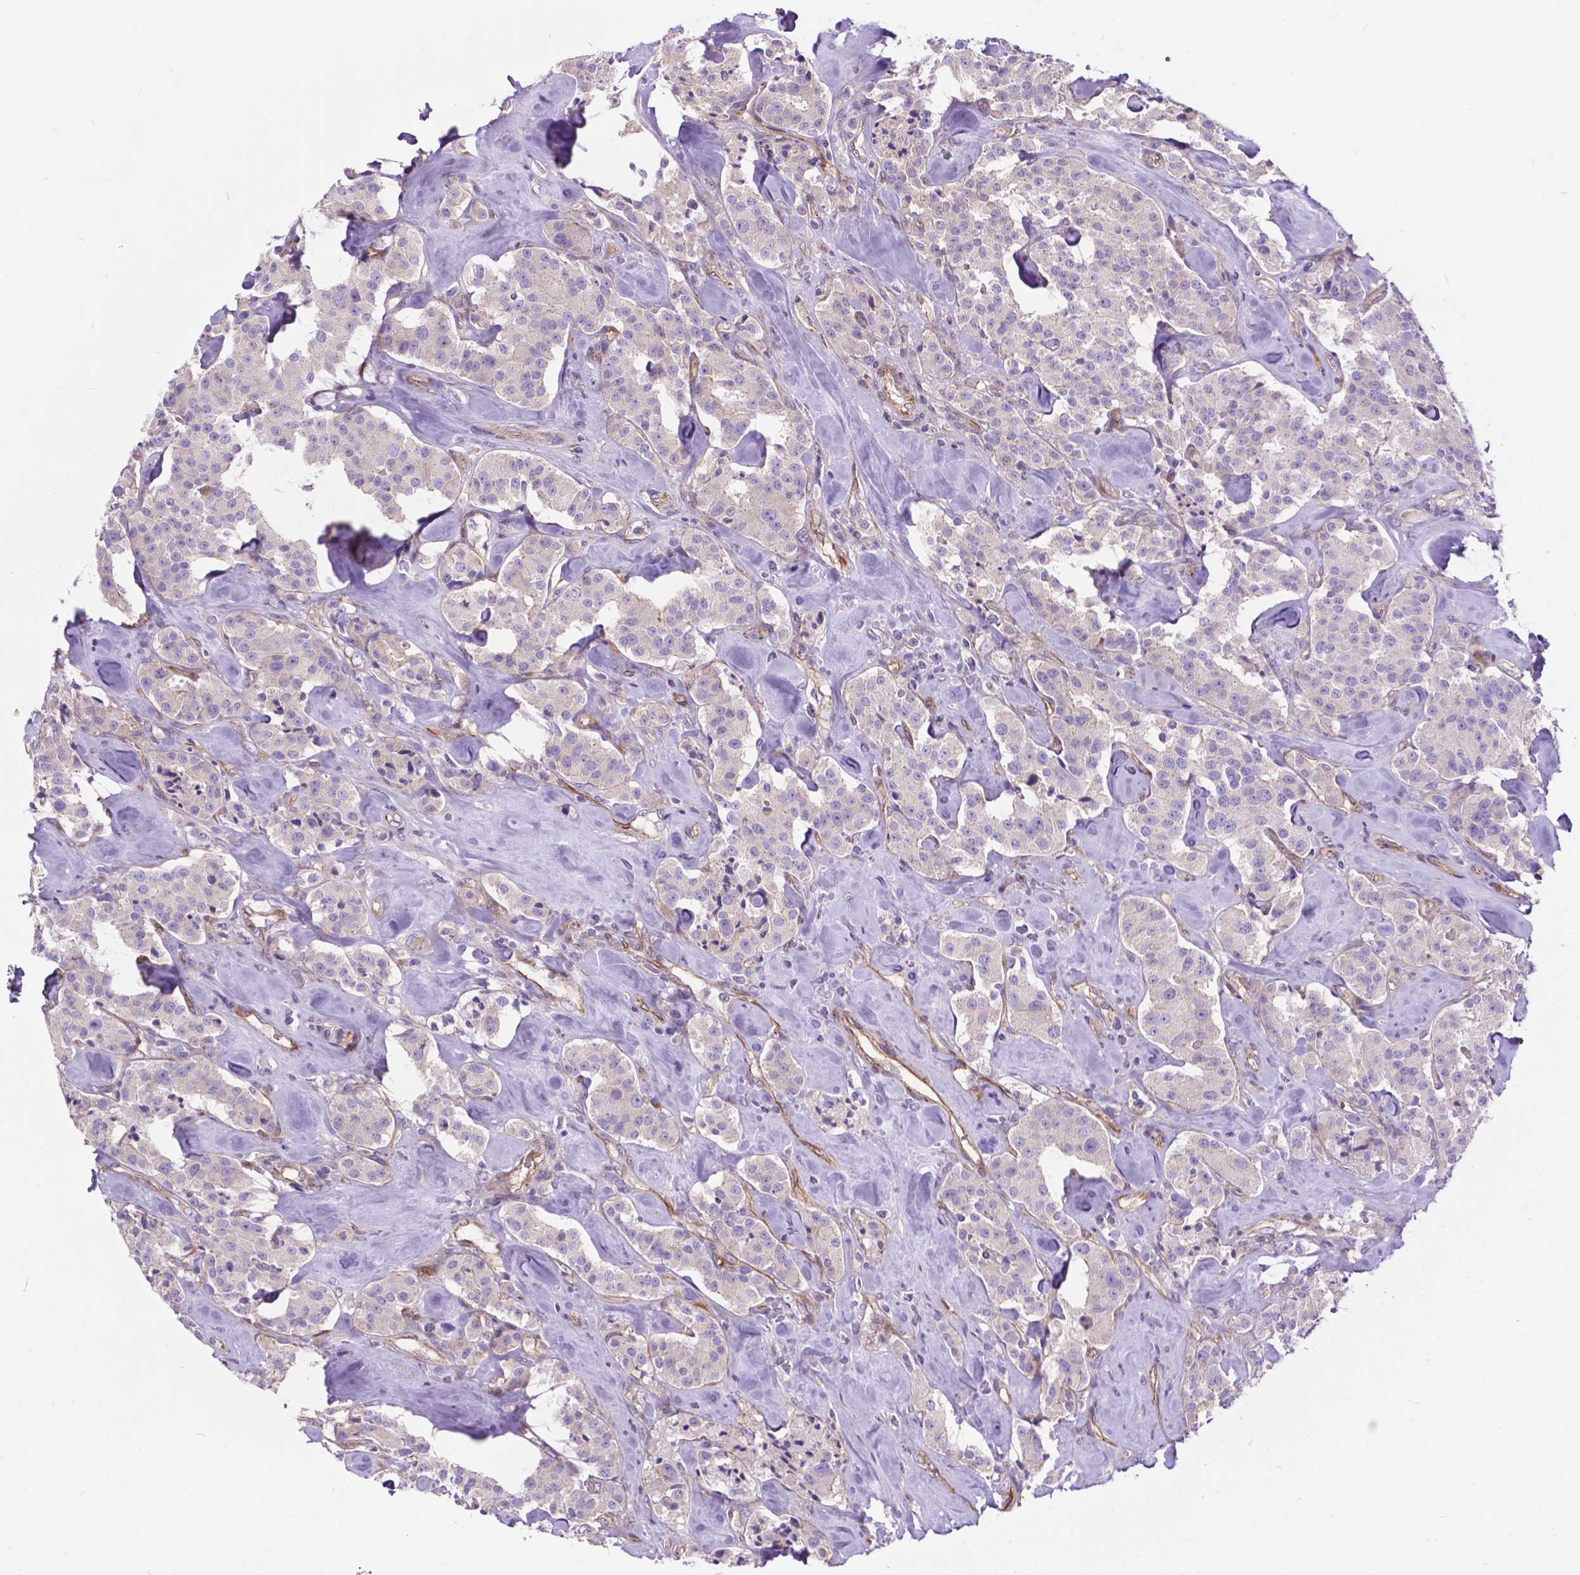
{"staining": {"intensity": "negative", "quantity": "none", "location": "none"}, "tissue": "carcinoid", "cell_type": "Tumor cells", "image_type": "cancer", "snomed": [{"axis": "morphology", "description": "Carcinoid, malignant, NOS"}, {"axis": "topography", "description": "Pancreas"}], "caption": "IHC photomicrograph of neoplastic tissue: human malignant carcinoid stained with DAB (3,3'-diaminobenzidine) displays no significant protein staining in tumor cells. (Stains: DAB IHC with hematoxylin counter stain, Microscopy: brightfield microscopy at high magnification).", "gene": "FLT4", "patient": {"sex": "male", "age": 41}}